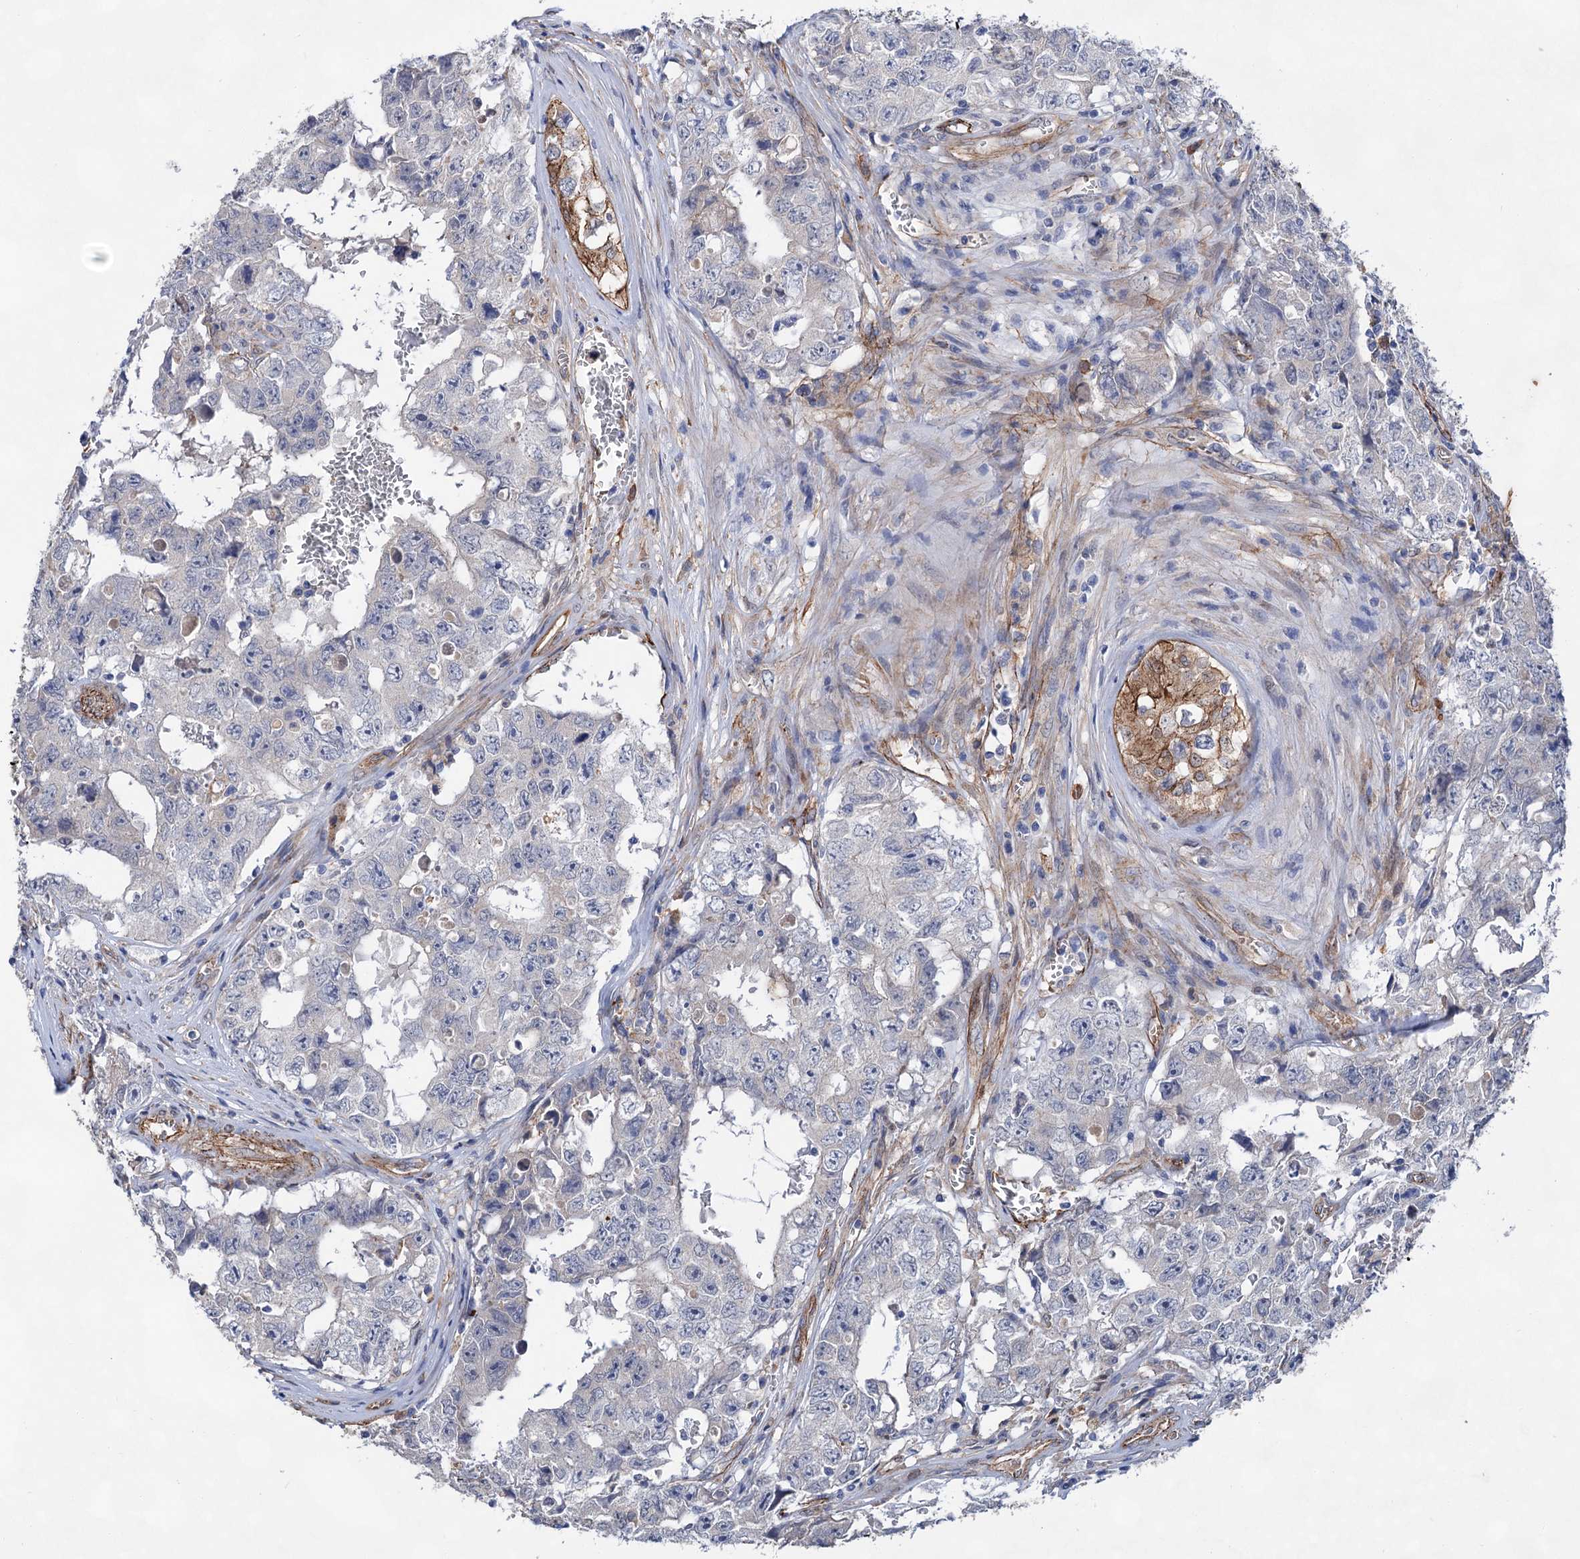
{"staining": {"intensity": "negative", "quantity": "none", "location": "none"}, "tissue": "testis cancer", "cell_type": "Tumor cells", "image_type": "cancer", "snomed": [{"axis": "morphology", "description": "Carcinoma, Embryonal, NOS"}, {"axis": "topography", "description": "Testis"}], "caption": "Human testis cancer stained for a protein using immunohistochemistry exhibits no expression in tumor cells.", "gene": "TMTC3", "patient": {"sex": "male", "age": 17}}